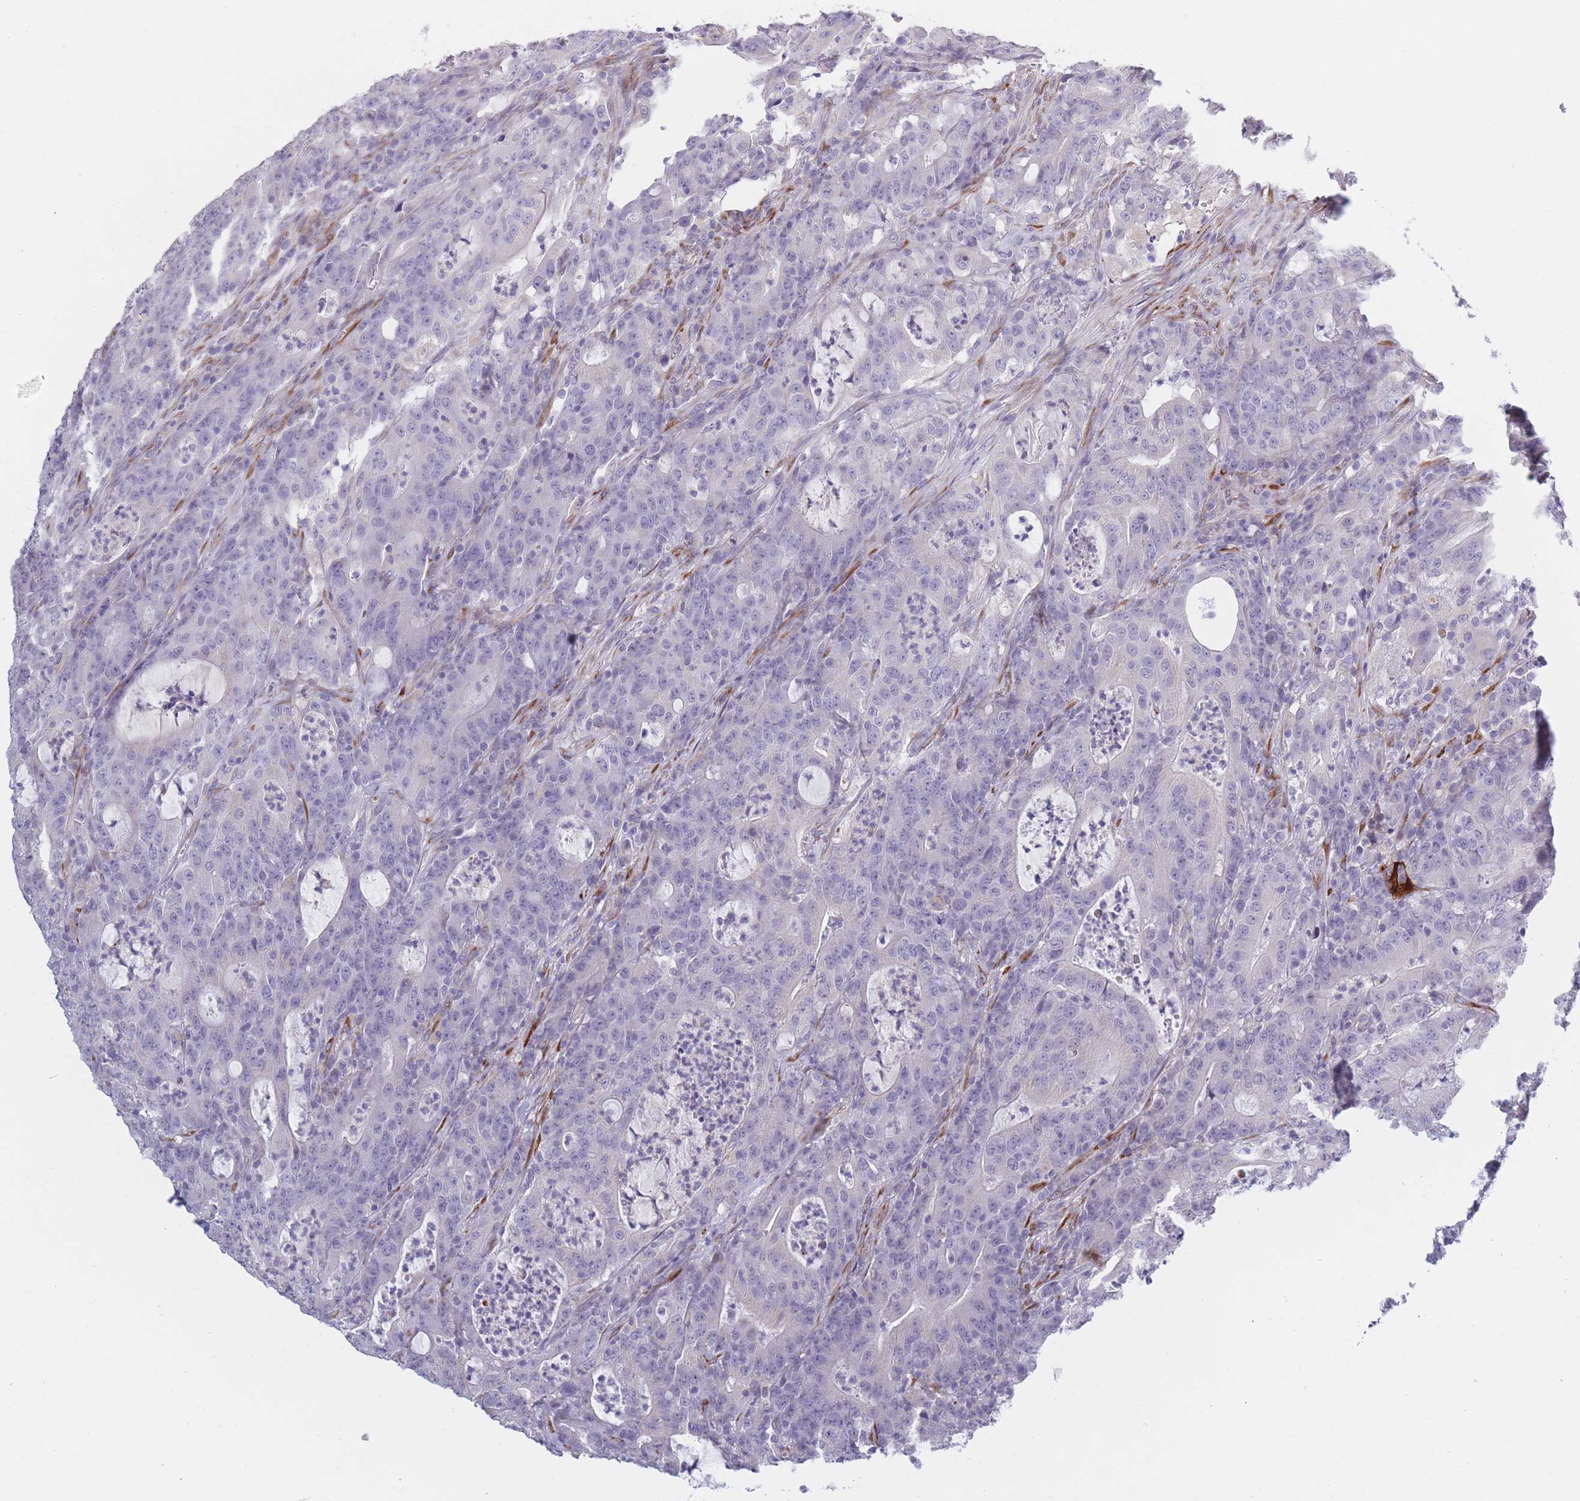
{"staining": {"intensity": "negative", "quantity": "none", "location": "none"}, "tissue": "colorectal cancer", "cell_type": "Tumor cells", "image_type": "cancer", "snomed": [{"axis": "morphology", "description": "Adenocarcinoma, NOS"}, {"axis": "topography", "description": "Colon"}], "caption": "The immunohistochemistry photomicrograph has no significant positivity in tumor cells of colorectal cancer tissue.", "gene": "CCNQ", "patient": {"sex": "male", "age": 83}}